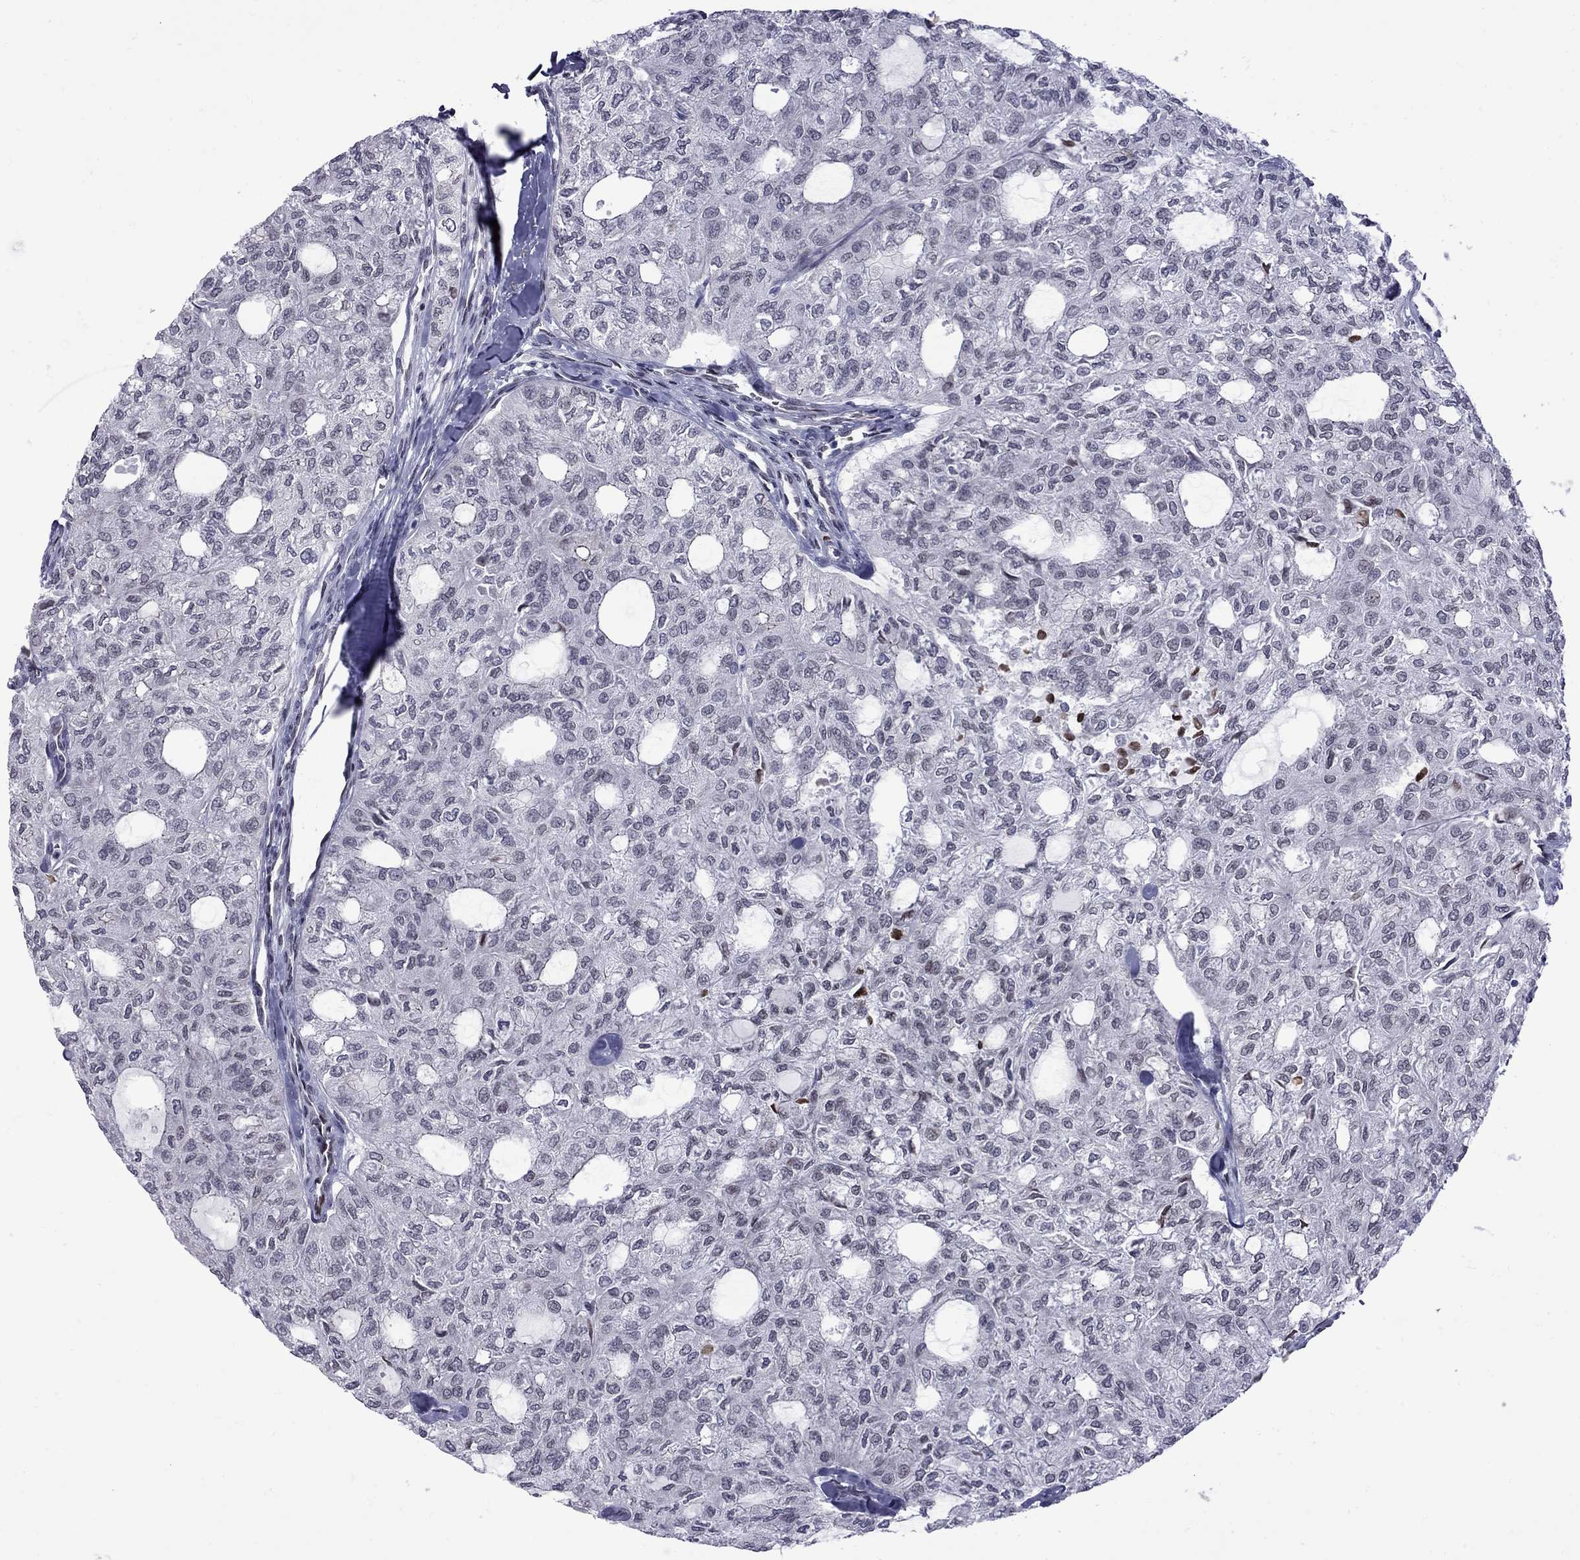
{"staining": {"intensity": "negative", "quantity": "none", "location": "none"}, "tissue": "thyroid cancer", "cell_type": "Tumor cells", "image_type": "cancer", "snomed": [{"axis": "morphology", "description": "Follicular adenoma carcinoma, NOS"}, {"axis": "topography", "description": "Thyroid gland"}], "caption": "Thyroid follicular adenoma carcinoma was stained to show a protein in brown. There is no significant expression in tumor cells.", "gene": "CLTCL1", "patient": {"sex": "male", "age": 75}}